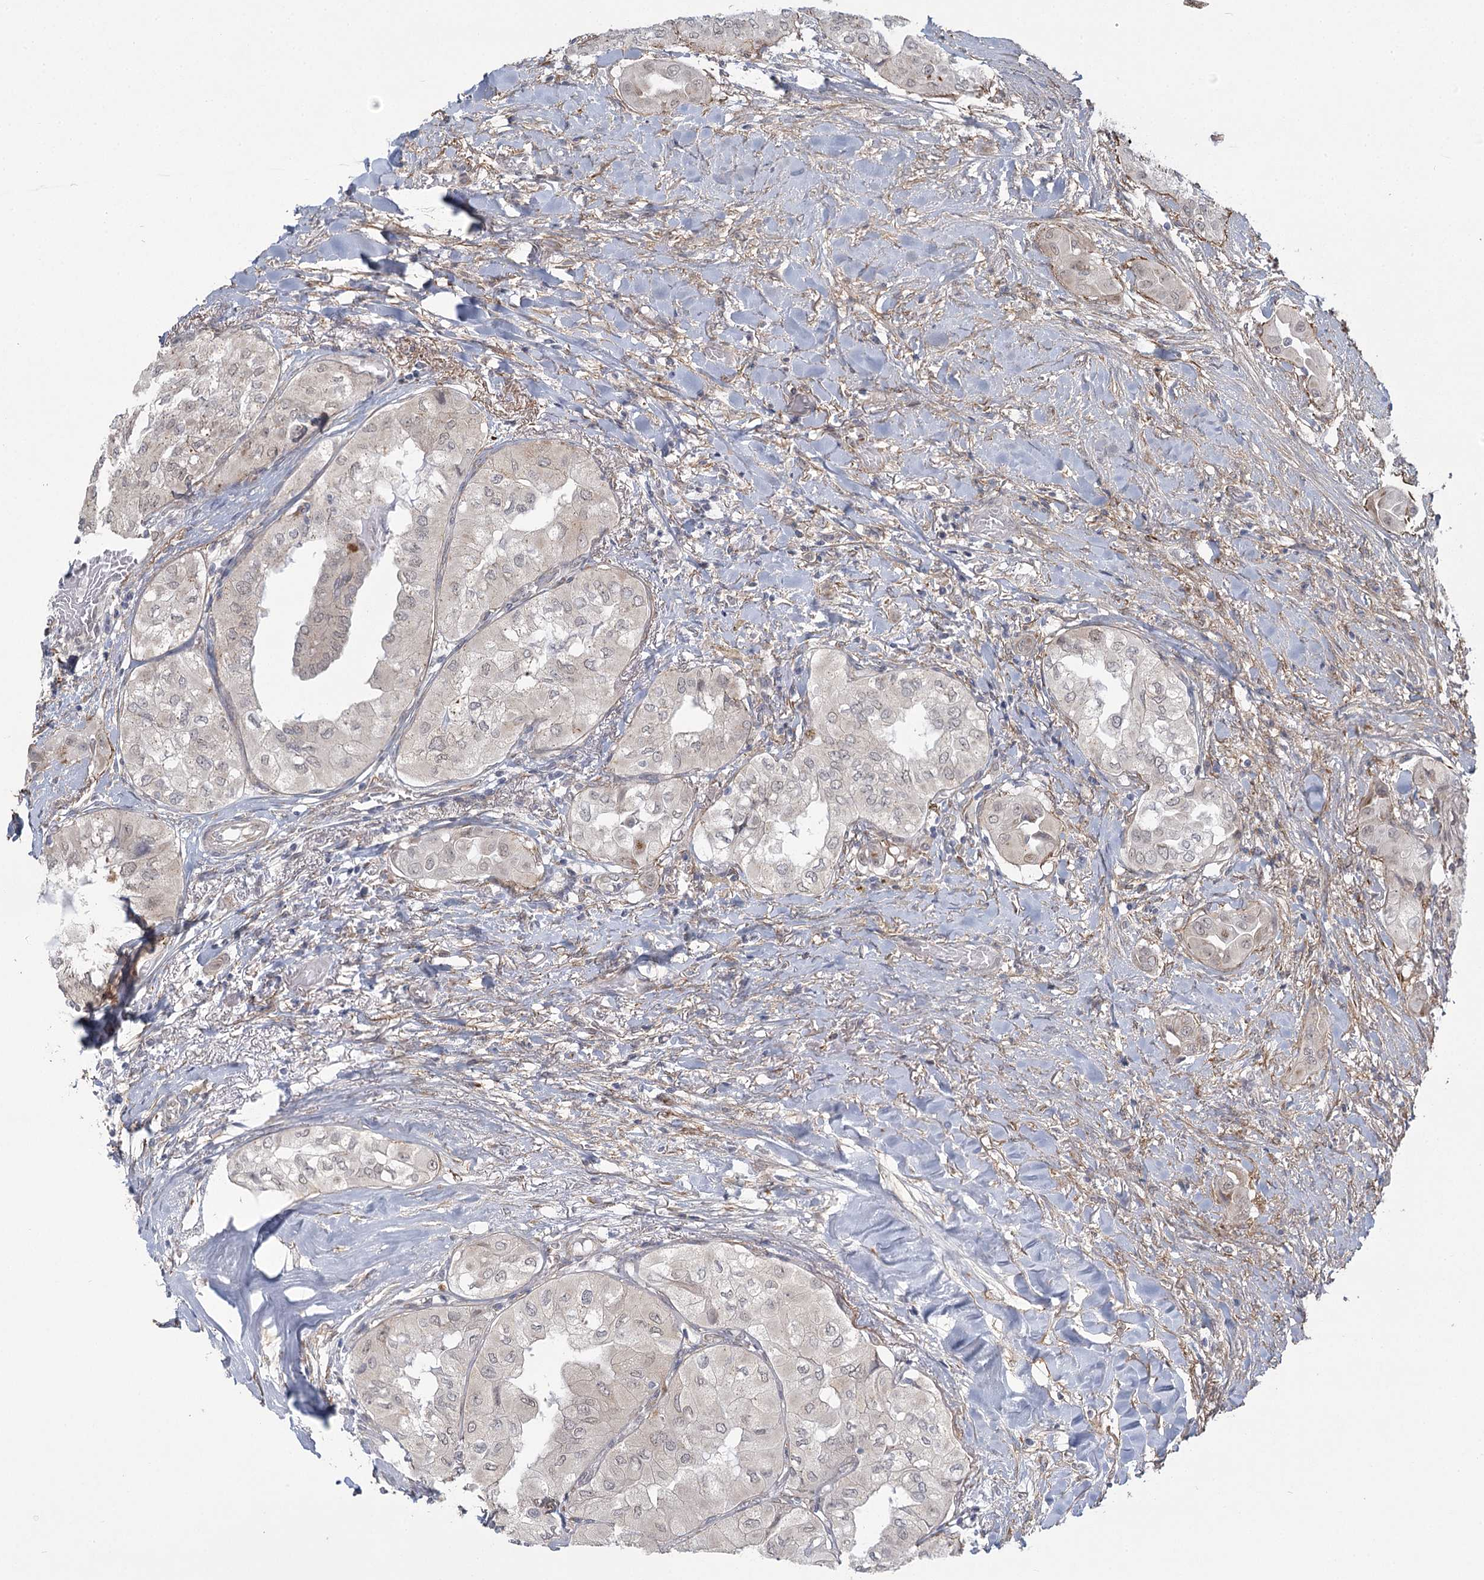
{"staining": {"intensity": "negative", "quantity": "none", "location": "none"}, "tissue": "thyroid cancer", "cell_type": "Tumor cells", "image_type": "cancer", "snomed": [{"axis": "morphology", "description": "Papillary adenocarcinoma, NOS"}, {"axis": "topography", "description": "Thyroid gland"}], "caption": "Tumor cells are negative for brown protein staining in thyroid cancer (papillary adenocarcinoma).", "gene": "MED28", "patient": {"sex": "female", "age": 59}}